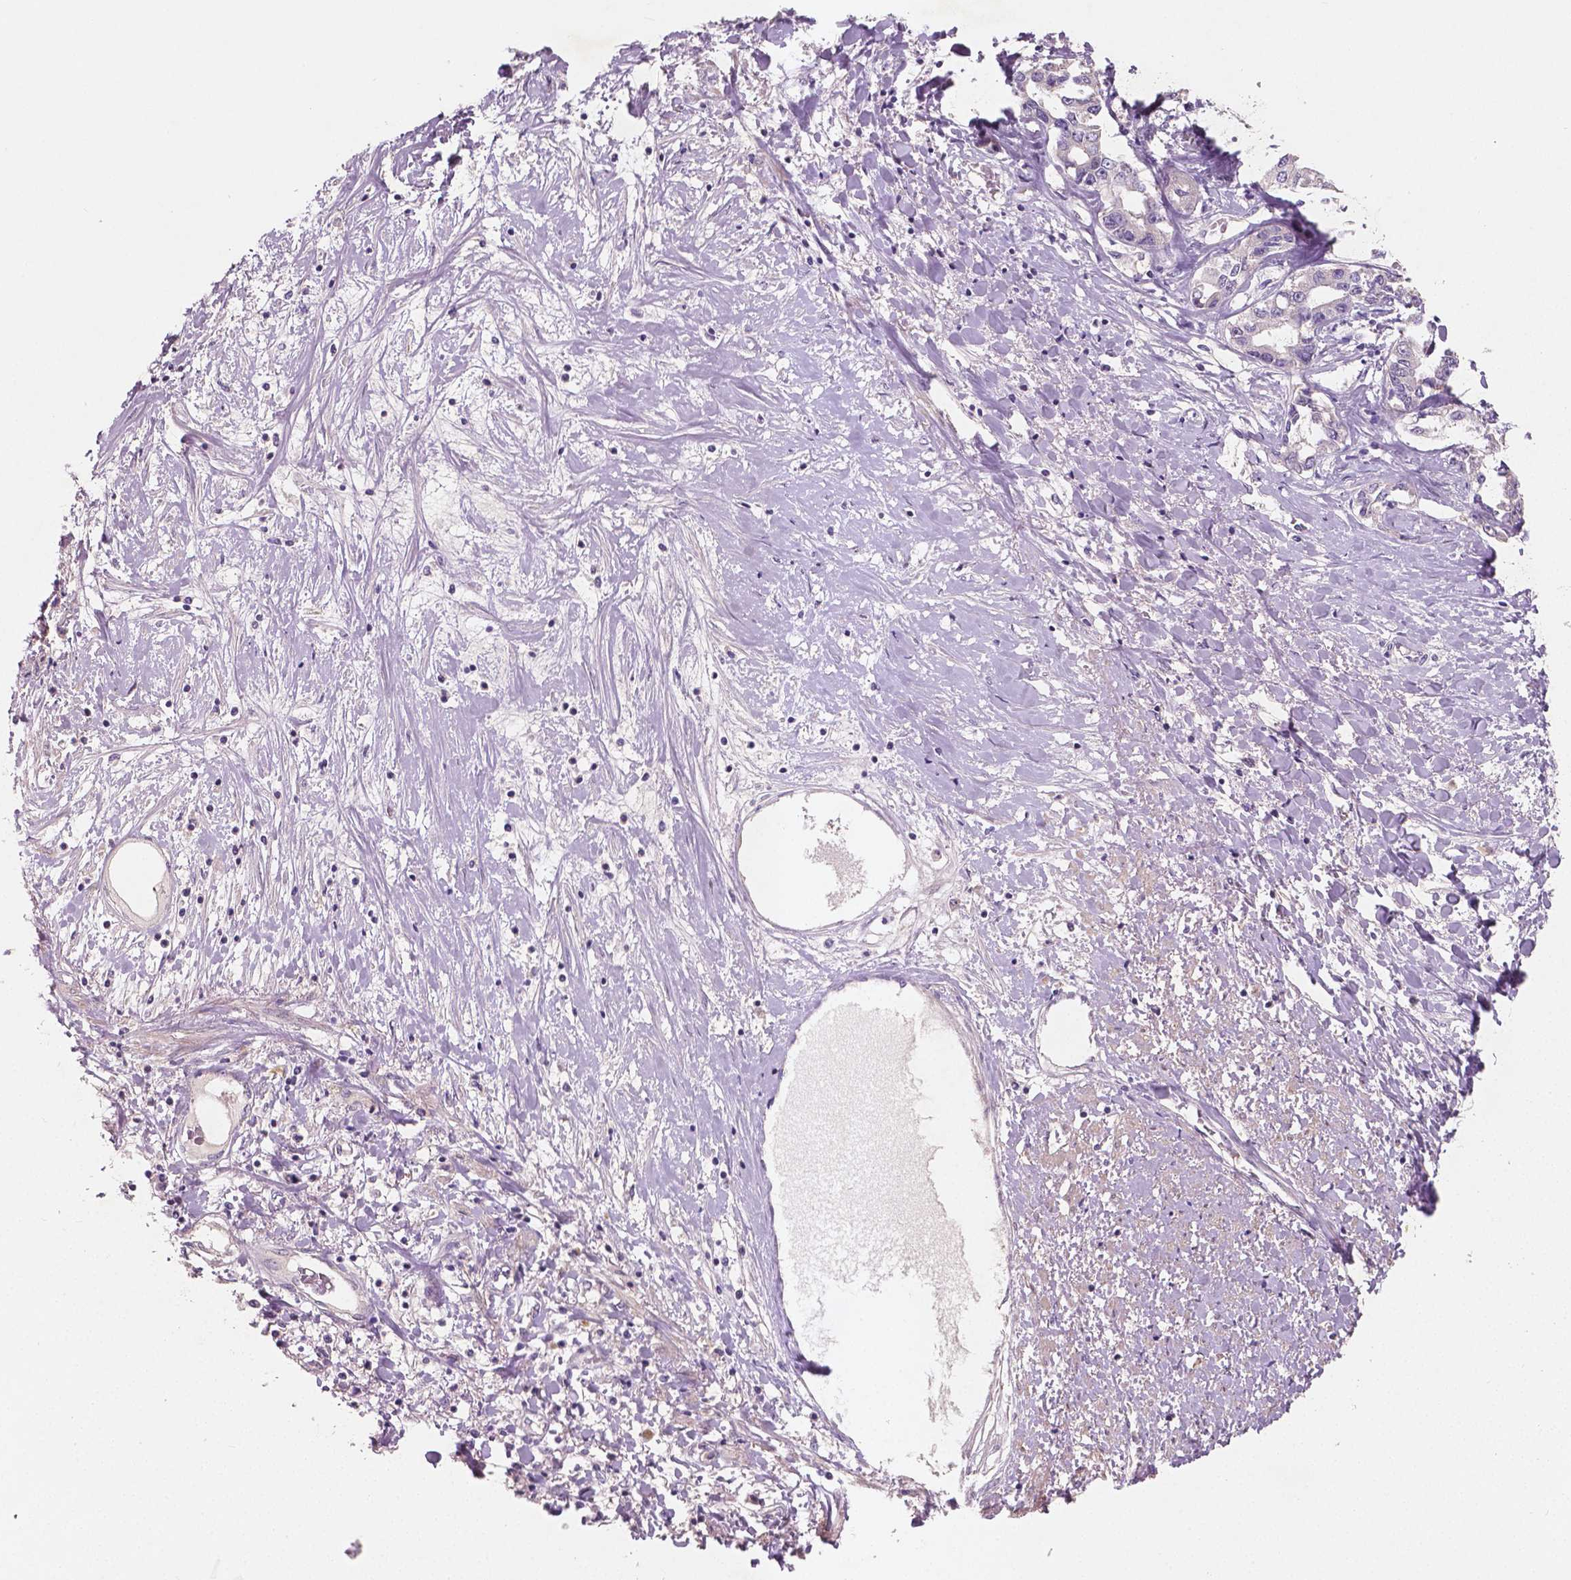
{"staining": {"intensity": "negative", "quantity": "none", "location": "none"}, "tissue": "liver cancer", "cell_type": "Tumor cells", "image_type": "cancer", "snomed": [{"axis": "morphology", "description": "Cholangiocarcinoma"}, {"axis": "topography", "description": "Liver"}], "caption": "Tumor cells show no significant protein positivity in cholangiocarcinoma (liver).", "gene": "LSM14B", "patient": {"sex": "male", "age": 59}}